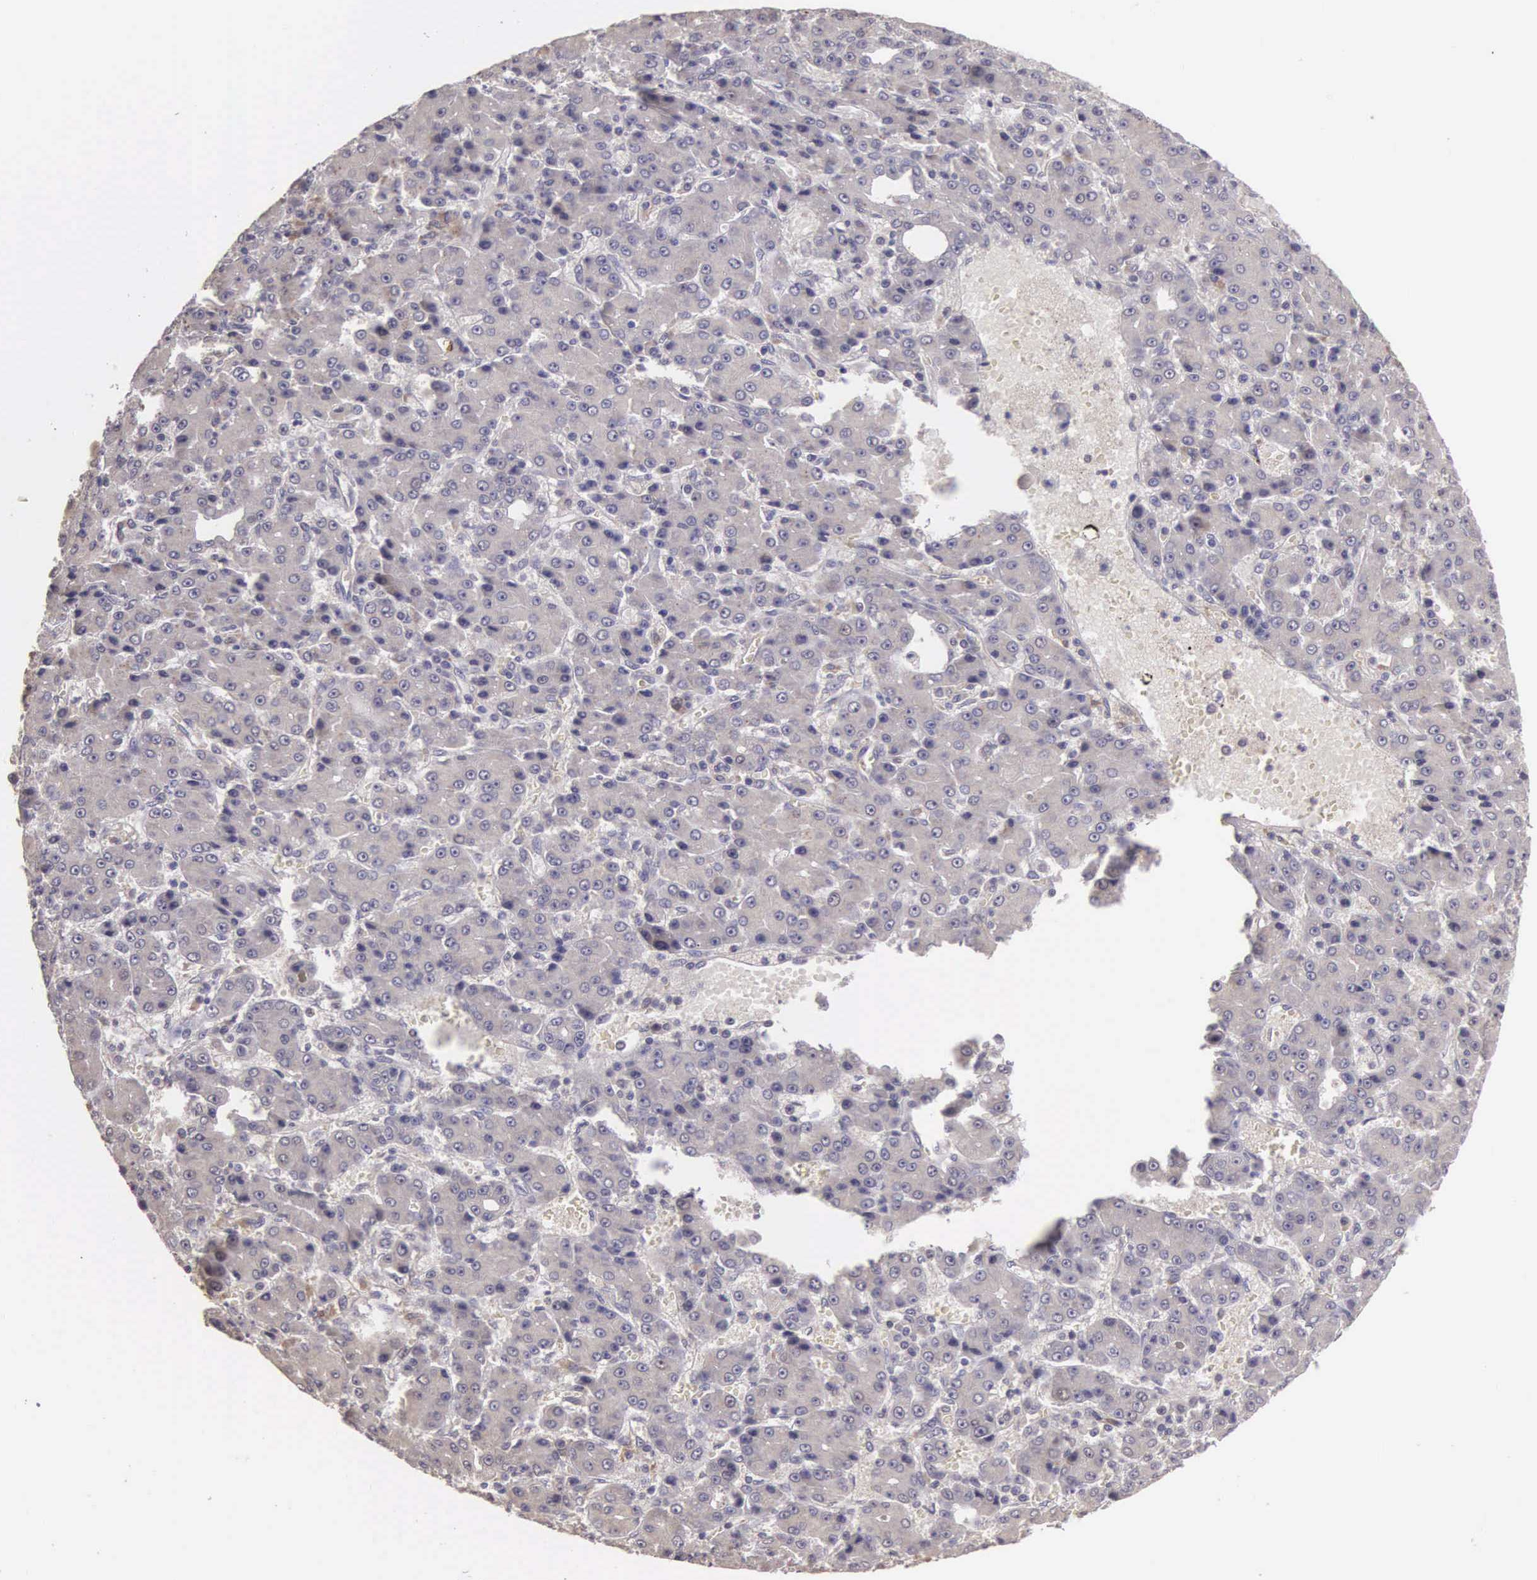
{"staining": {"intensity": "negative", "quantity": "none", "location": "none"}, "tissue": "liver cancer", "cell_type": "Tumor cells", "image_type": "cancer", "snomed": [{"axis": "morphology", "description": "Carcinoma, Hepatocellular, NOS"}, {"axis": "topography", "description": "Liver"}], "caption": "DAB immunohistochemical staining of human liver hepatocellular carcinoma exhibits no significant staining in tumor cells. (Brightfield microscopy of DAB (3,3'-diaminobenzidine) IHC at high magnification).", "gene": "CDC45", "patient": {"sex": "male", "age": 69}}